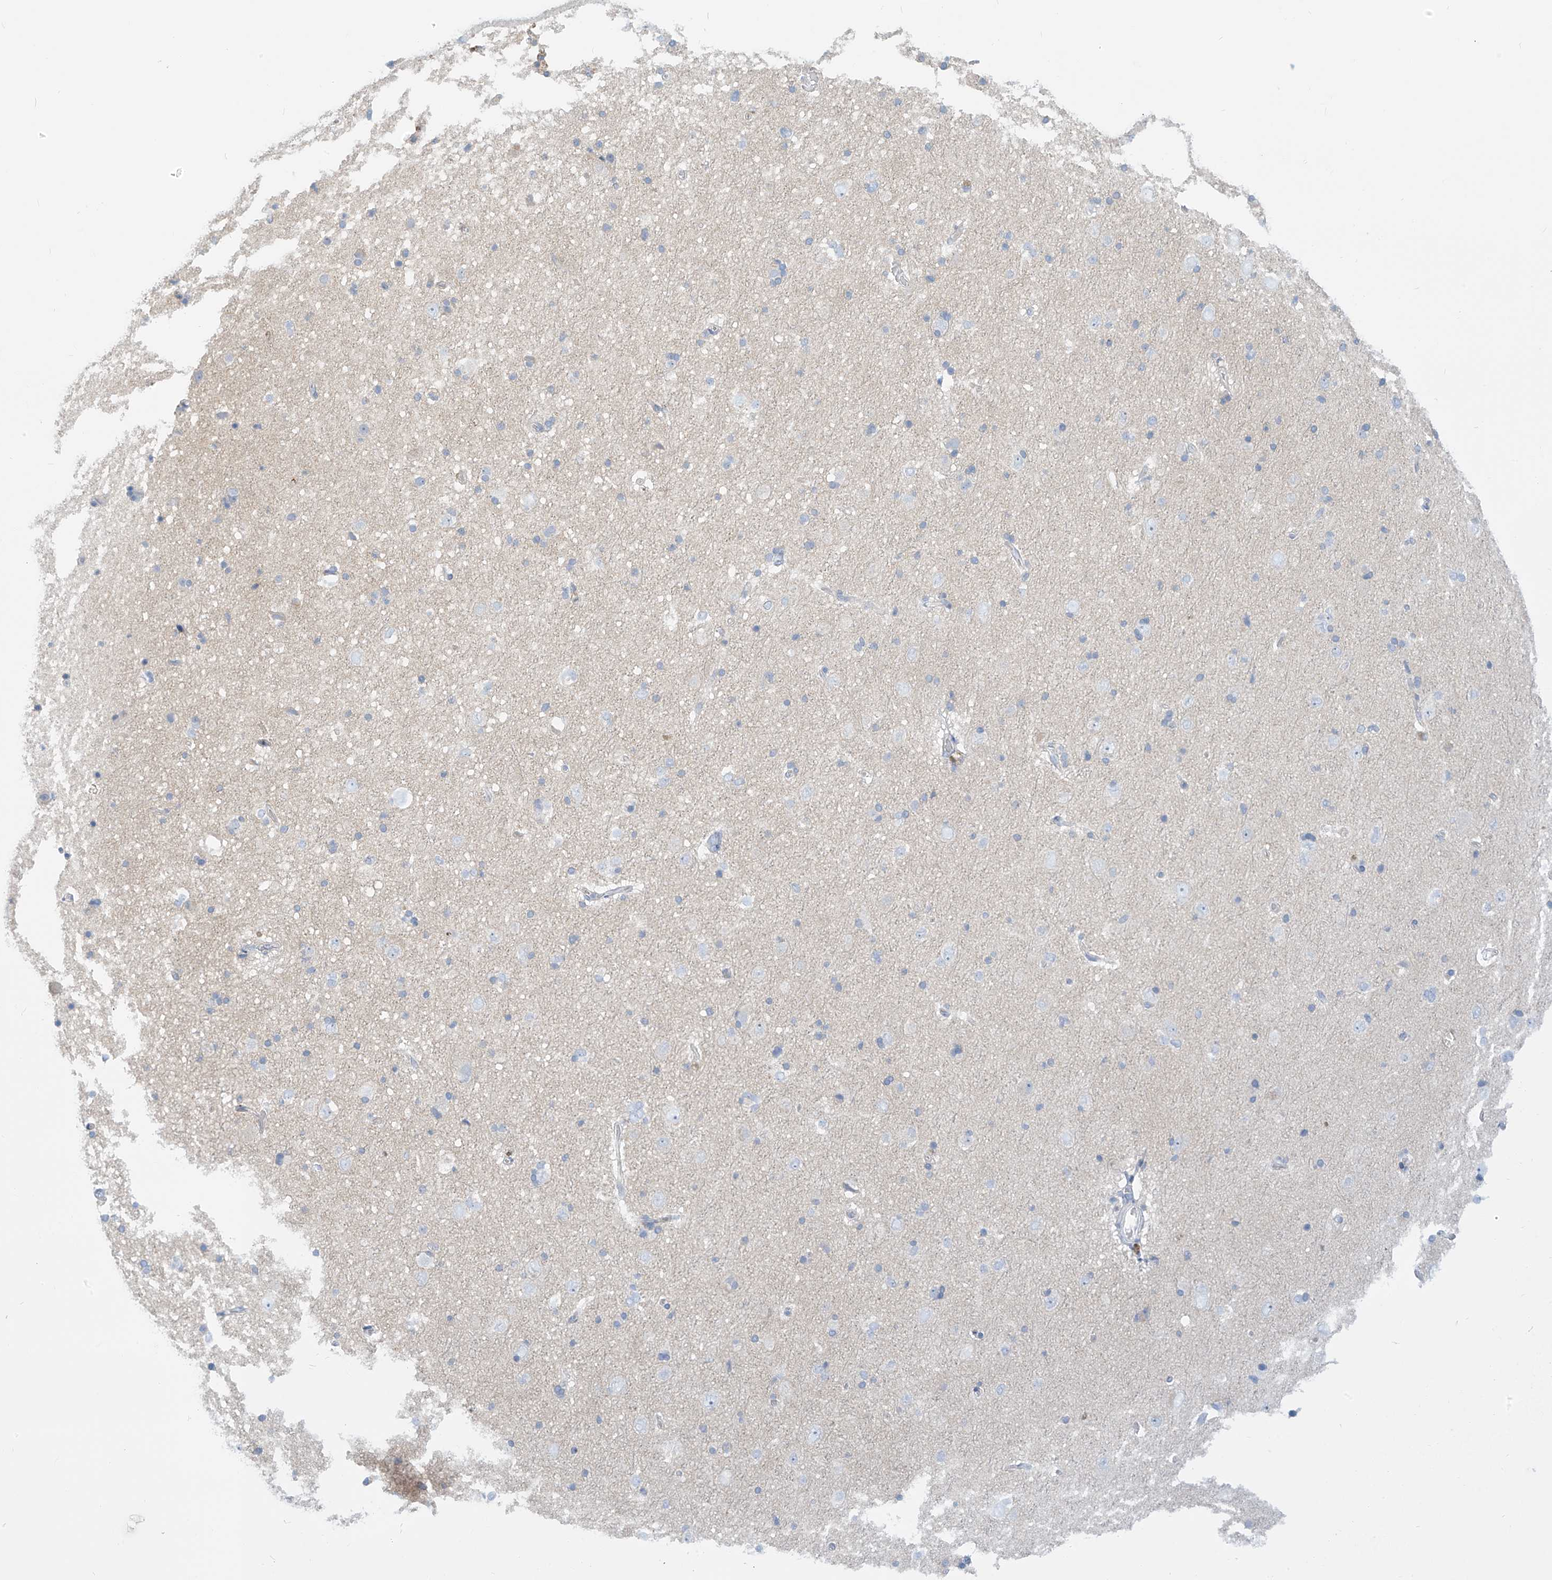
{"staining": {"intensity": "negative", "quantity": "none", "location": "none"}, "tissue": "cerebral cortex", "cell_type": "Endothelial cells", "image_type": "normal", "snomed": [{"axis": "morphology", "description": "Normal tissue, NOS"}, {"axis": "topography", "description": "Cerebral cortex"}], "caption": "Endothelial cells show no significant positivity in normal cerebral cortex. Nuclei are stained in blue.", "gene": "FABP2", "patient": {"sex": "male", "age": 34}}